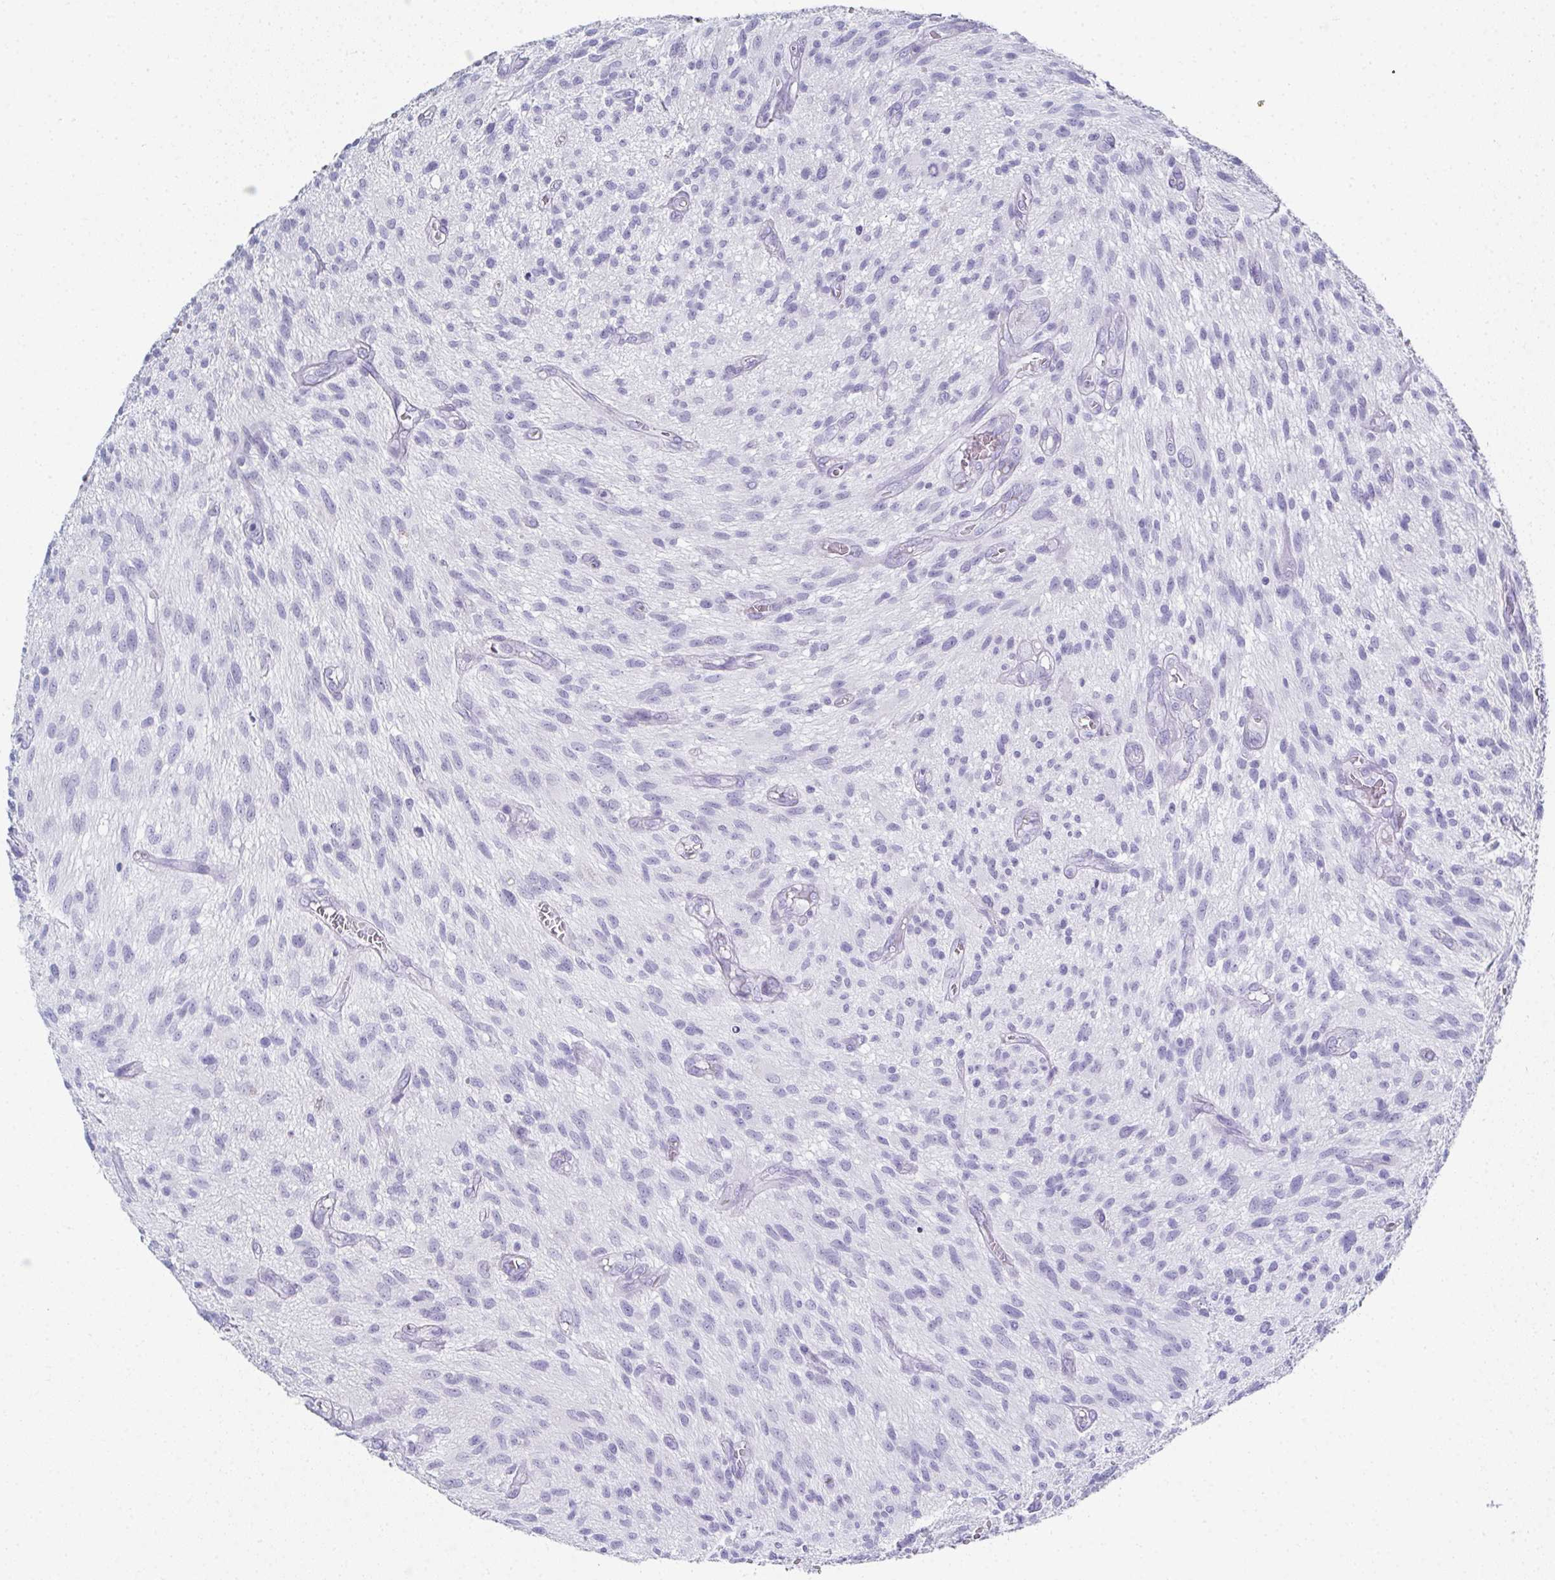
{"staining": {"intensity": "negative", "quantity": "none", "location": "none"}, "tissue": "glioma", "cell_type": "Tumor cells", "image_type": "cancer", "snomed": [{"axis": "morphology", "description": "Glioma, malignant, High grade"}, {"axis": "topography", "description": "Brain"}], "caption": "Tumor cells are negative for protein expression in human malignant glioma (high-grade). Nuclei are stained in blue.", "gene": "SYCP1", "patient": {"sex": "male", "age": 75}}